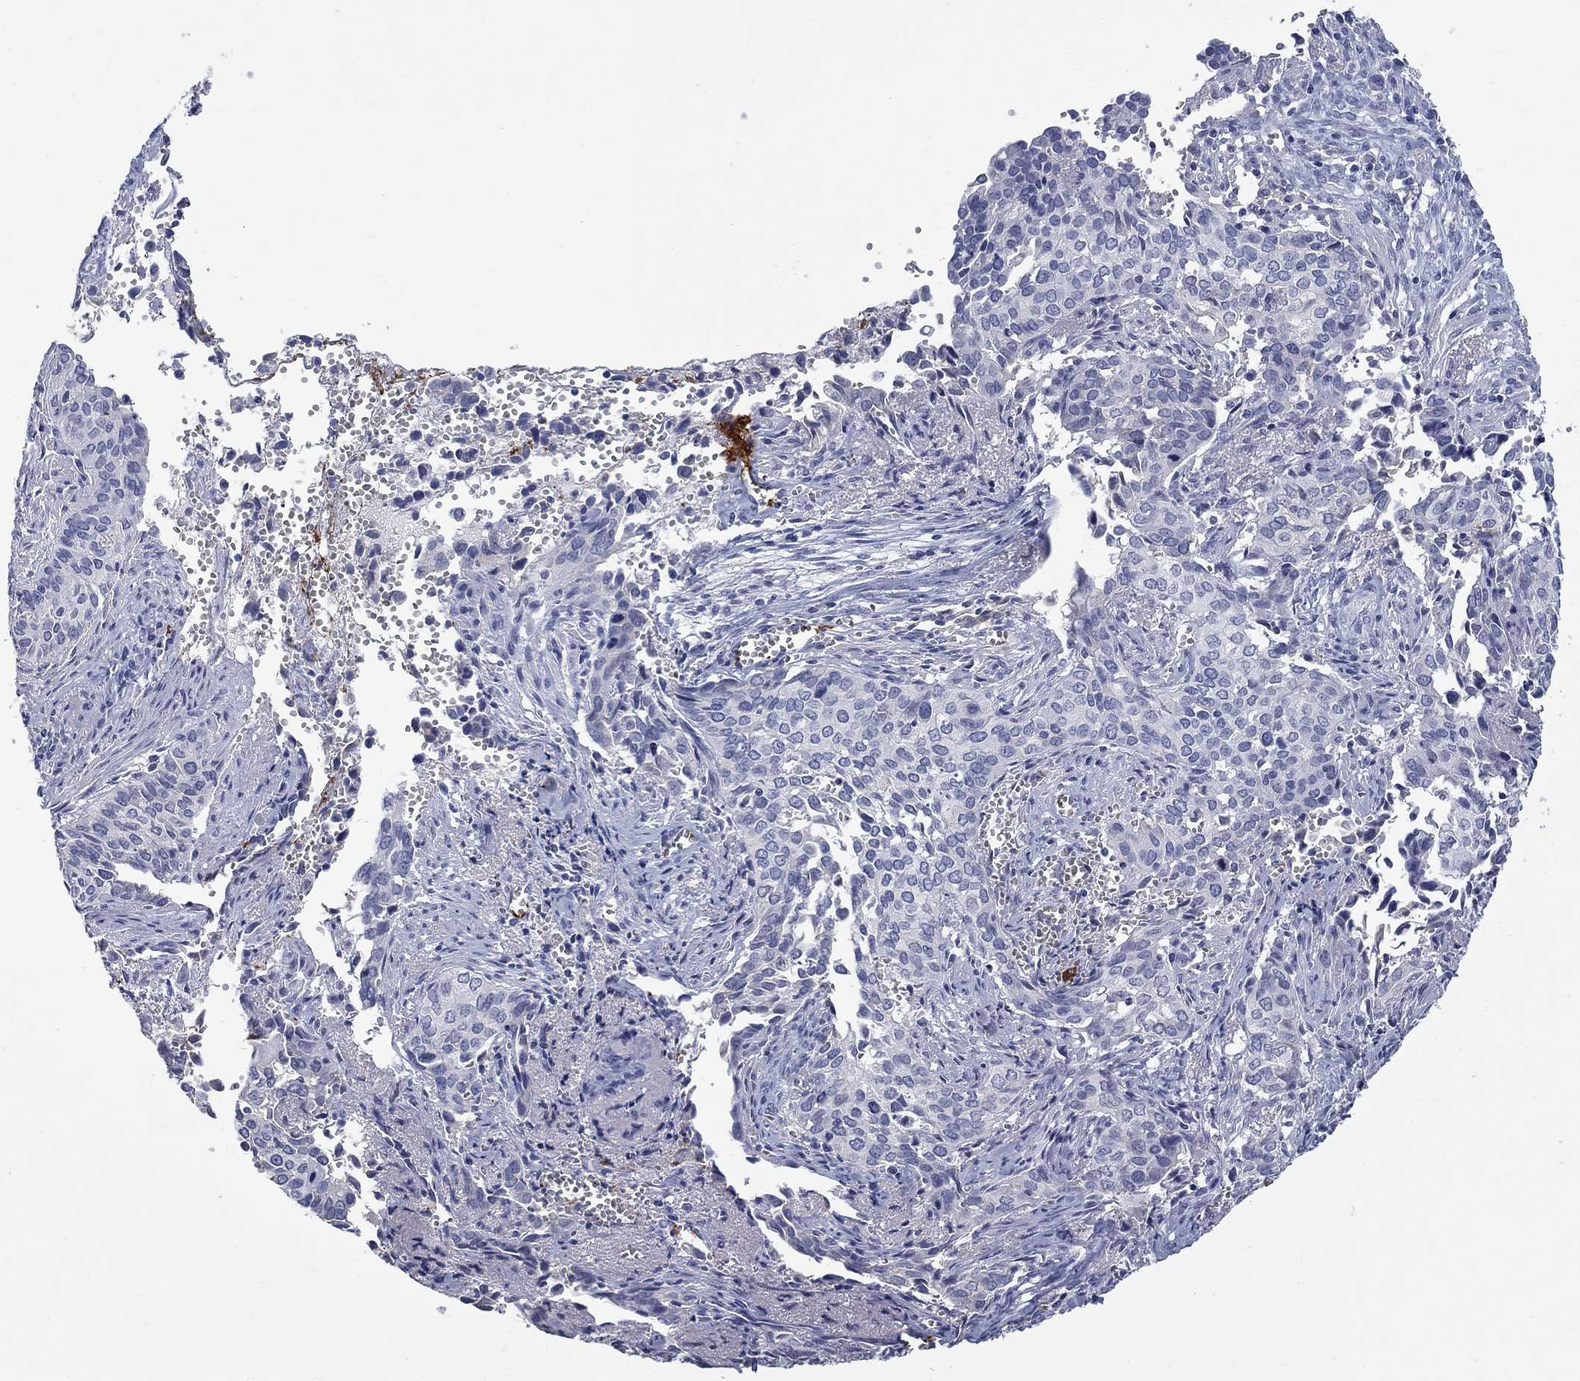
{"staining": {"intensity": "negative", "quantity": "none", "location": "none"}, "tissue": "cervical cancer", "cell_type": "Tumor cells", "image_type": "cancer", "snomed": [{"axis": "morphology", "description": "Squamous cell carcinoma, NOS"}, {"axis": "topography", "description": "Cervix"}], "caption": "The micrograph displays no significant expression in tumor cells of cervical cancer.", "gene": "PLEK", "patient": {"sex": "female", "age": 29}}